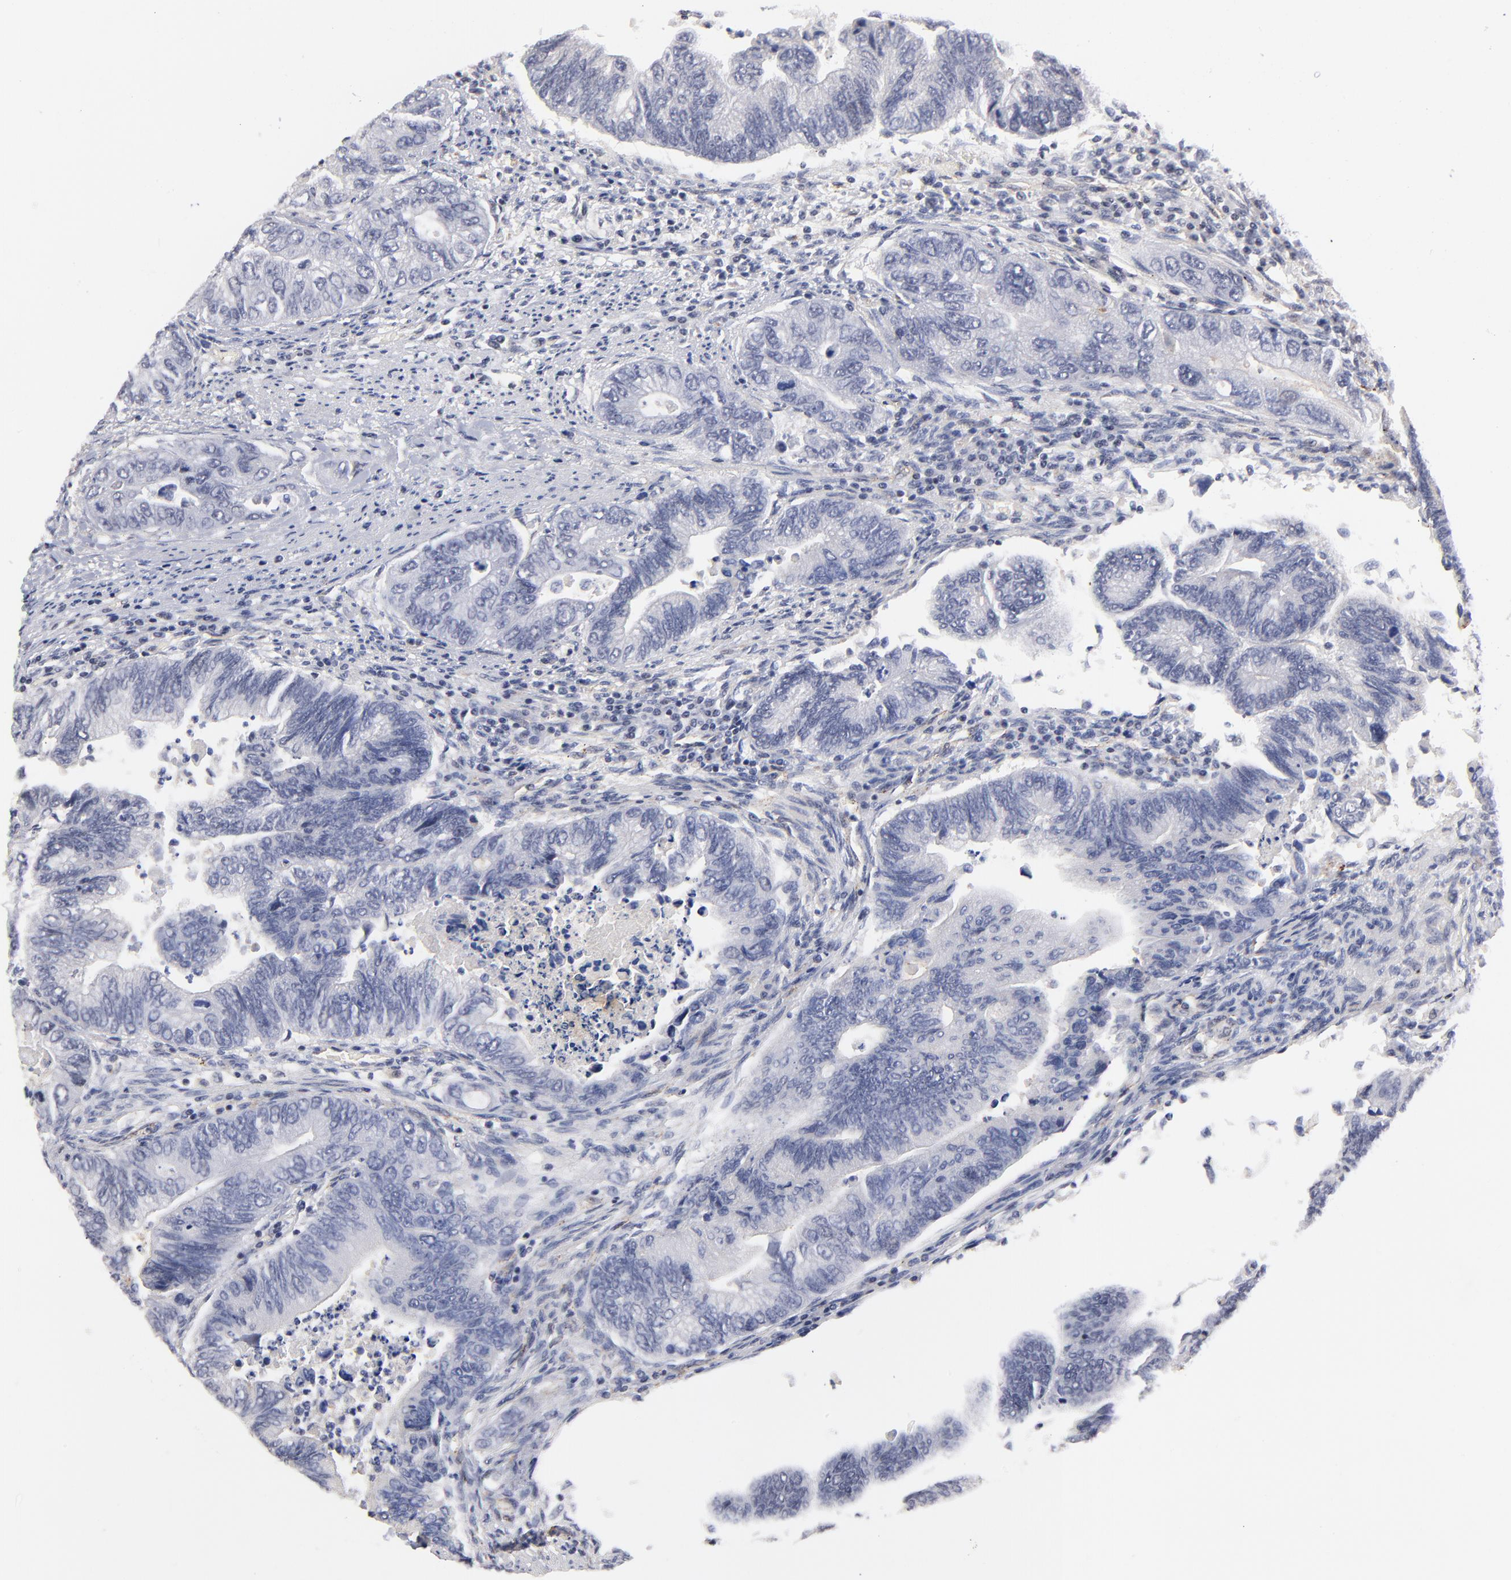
{"staining": {"intensity": "negative", "quantity": "none", "location": "none"}, "tissue": "colorectal cancer", "cell_type": "Tumor cells", "image_type": "cancer", "snomed": [{"axis": "morphology", "description": "Adenocarcinoma, NOS"}, {"axis": "topography", "description": "Colon"}], "caption": "Tumor cells are negative for protein expression in human colorectal adenocarcinoma.", "gene": "GABPA", "patient": {"sex": "female", "age": 11}}